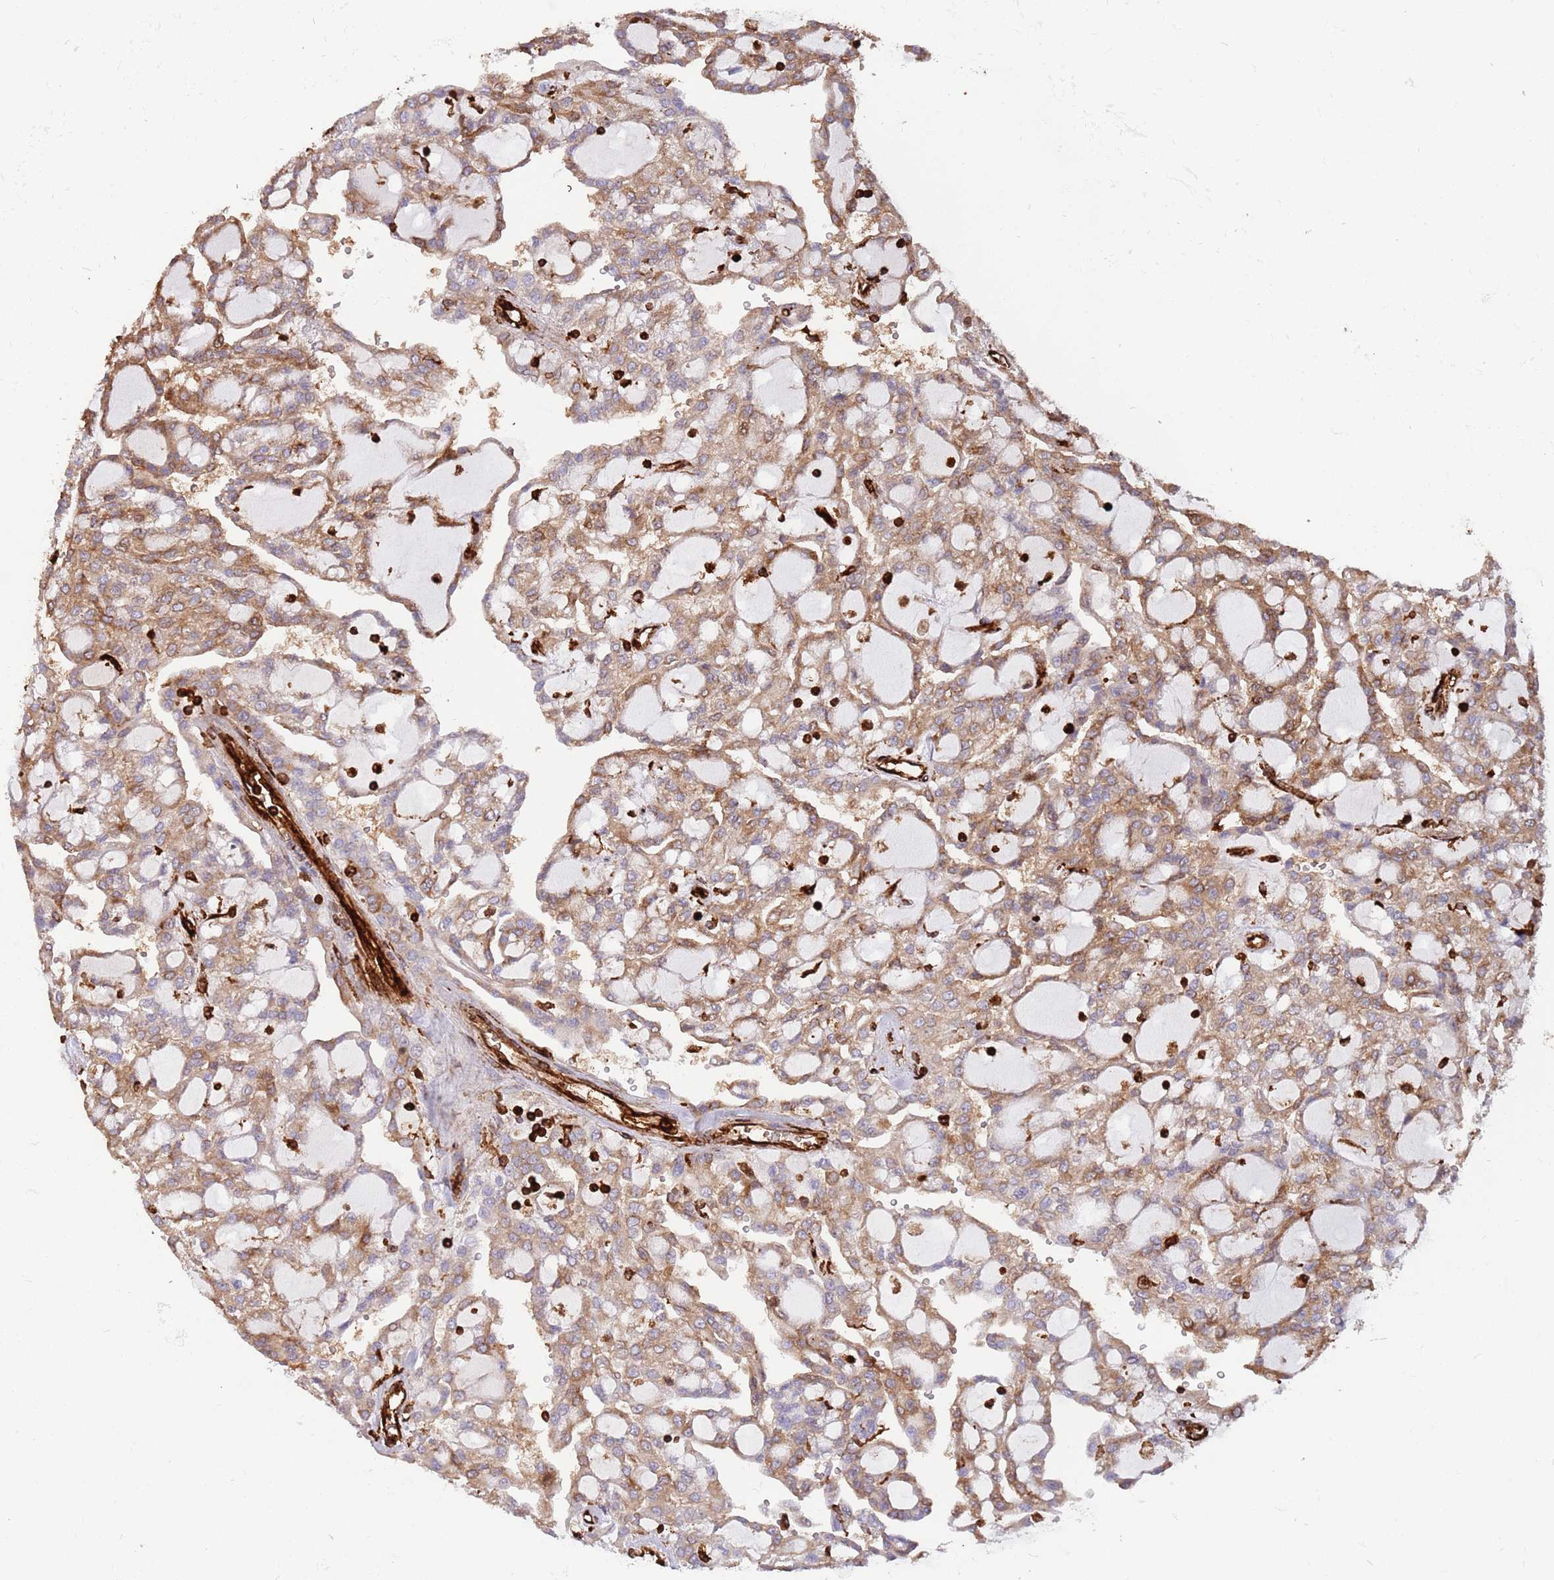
{"staining": {"intensity": "strong", "quantity": "25%-75%", "location": "cytoplasmic/membranous"}, "tissue": "renal cancer", "cell_type": "Tumor cells", "image_type": "cancer", "snomed": [{"axis": "morphology", "description": "Adenocarcinoma, NOS"}, {"axis": "topography", "description": "Kidney"}], "caption": "The immunohistochemical stain labels strong cytoplasmic/membranous positivity in tumor cells of adenocarcinoma (renal) tissue. (DAB (3,3'-diaminobenzidine) IHC, brown staining for protein, blue staining for nuclei).", "gene": "KBTBD7", "patient": {"sex": "male", "age": 63}}